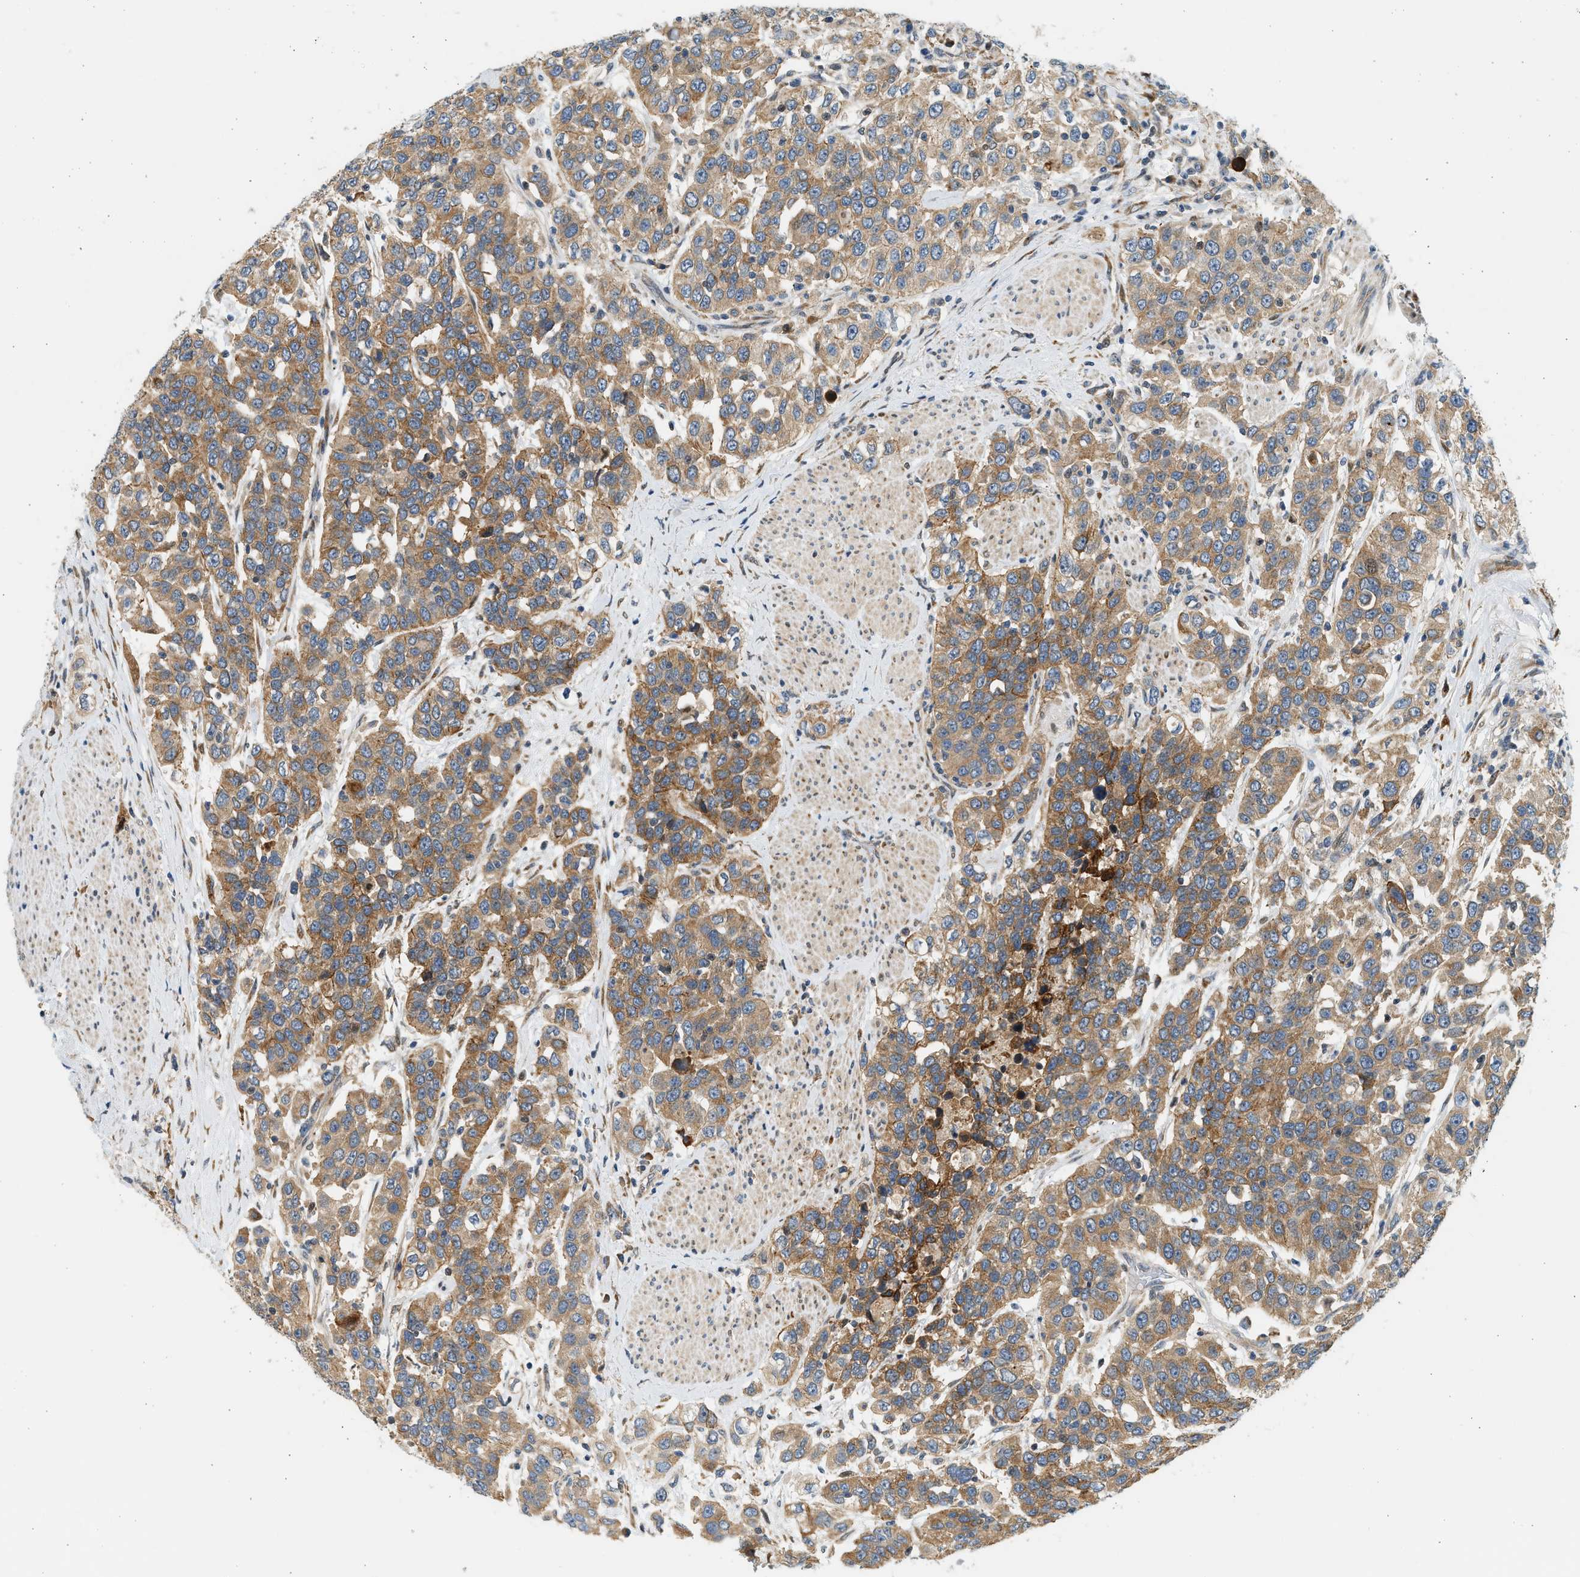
{"staining": {"intensity": "moderate", "quantity": ">75%", "location": "cytoplasmic/membranous"}, "tissue": "urothelial cancer", "cell_type": "Tumor cells", "image_type": "cancer", "snomed": [{"axis": "morphology", "description": "Urothelial carcinoma, High grade"}, {"axis": "topography", "description": "Urinary bladder"}], "caption": "Brown immunohistochemical staining in urothelial carcinoma (high-grade) reveals moderate cytoplasmic/membranous staining in approximately >75% of tumor cells.", "gene": "NRSN2", "patient": {"sex": "female", "age": 80}}